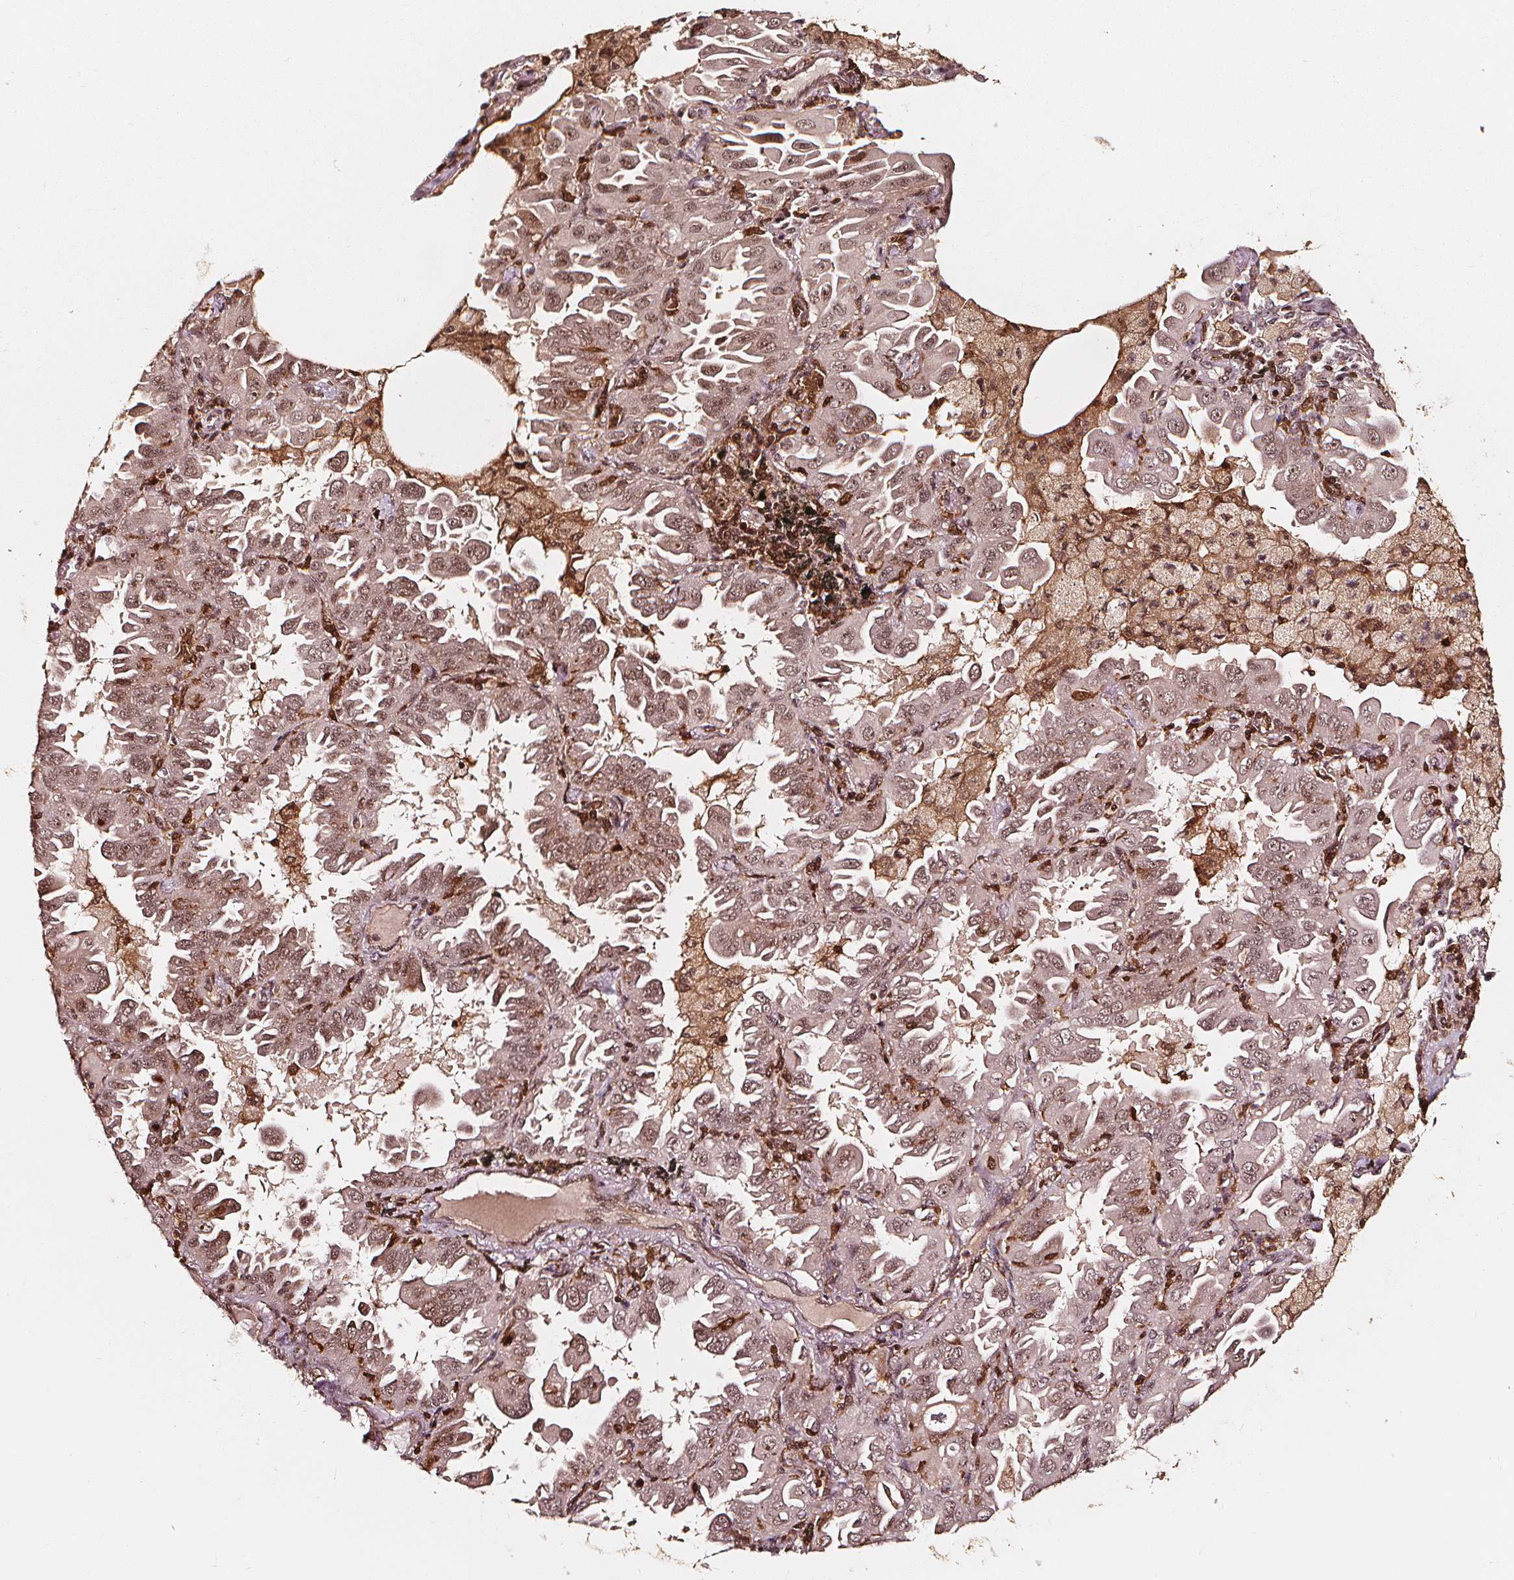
{"staining": {"intensity": "weak", "quantity": "25%-75%", "location": "nuclear"}, "tissue": "lung cancer", "cell_type": "Tumor cells", "image_type": "cancer", "snomed": [{"axis": "morphology", "description": "Adenocarcinoma, NOS"}, {"axis": "topography", "description": "Lung"}], "caption": "Protein expression analysis of human adenocarcinoma (lung) reveals weak nuclear staining in approximately 25%-75% of tumor cells.", "gene": "EXOSC9", "patient": {"sex": "male", "age": 64}}